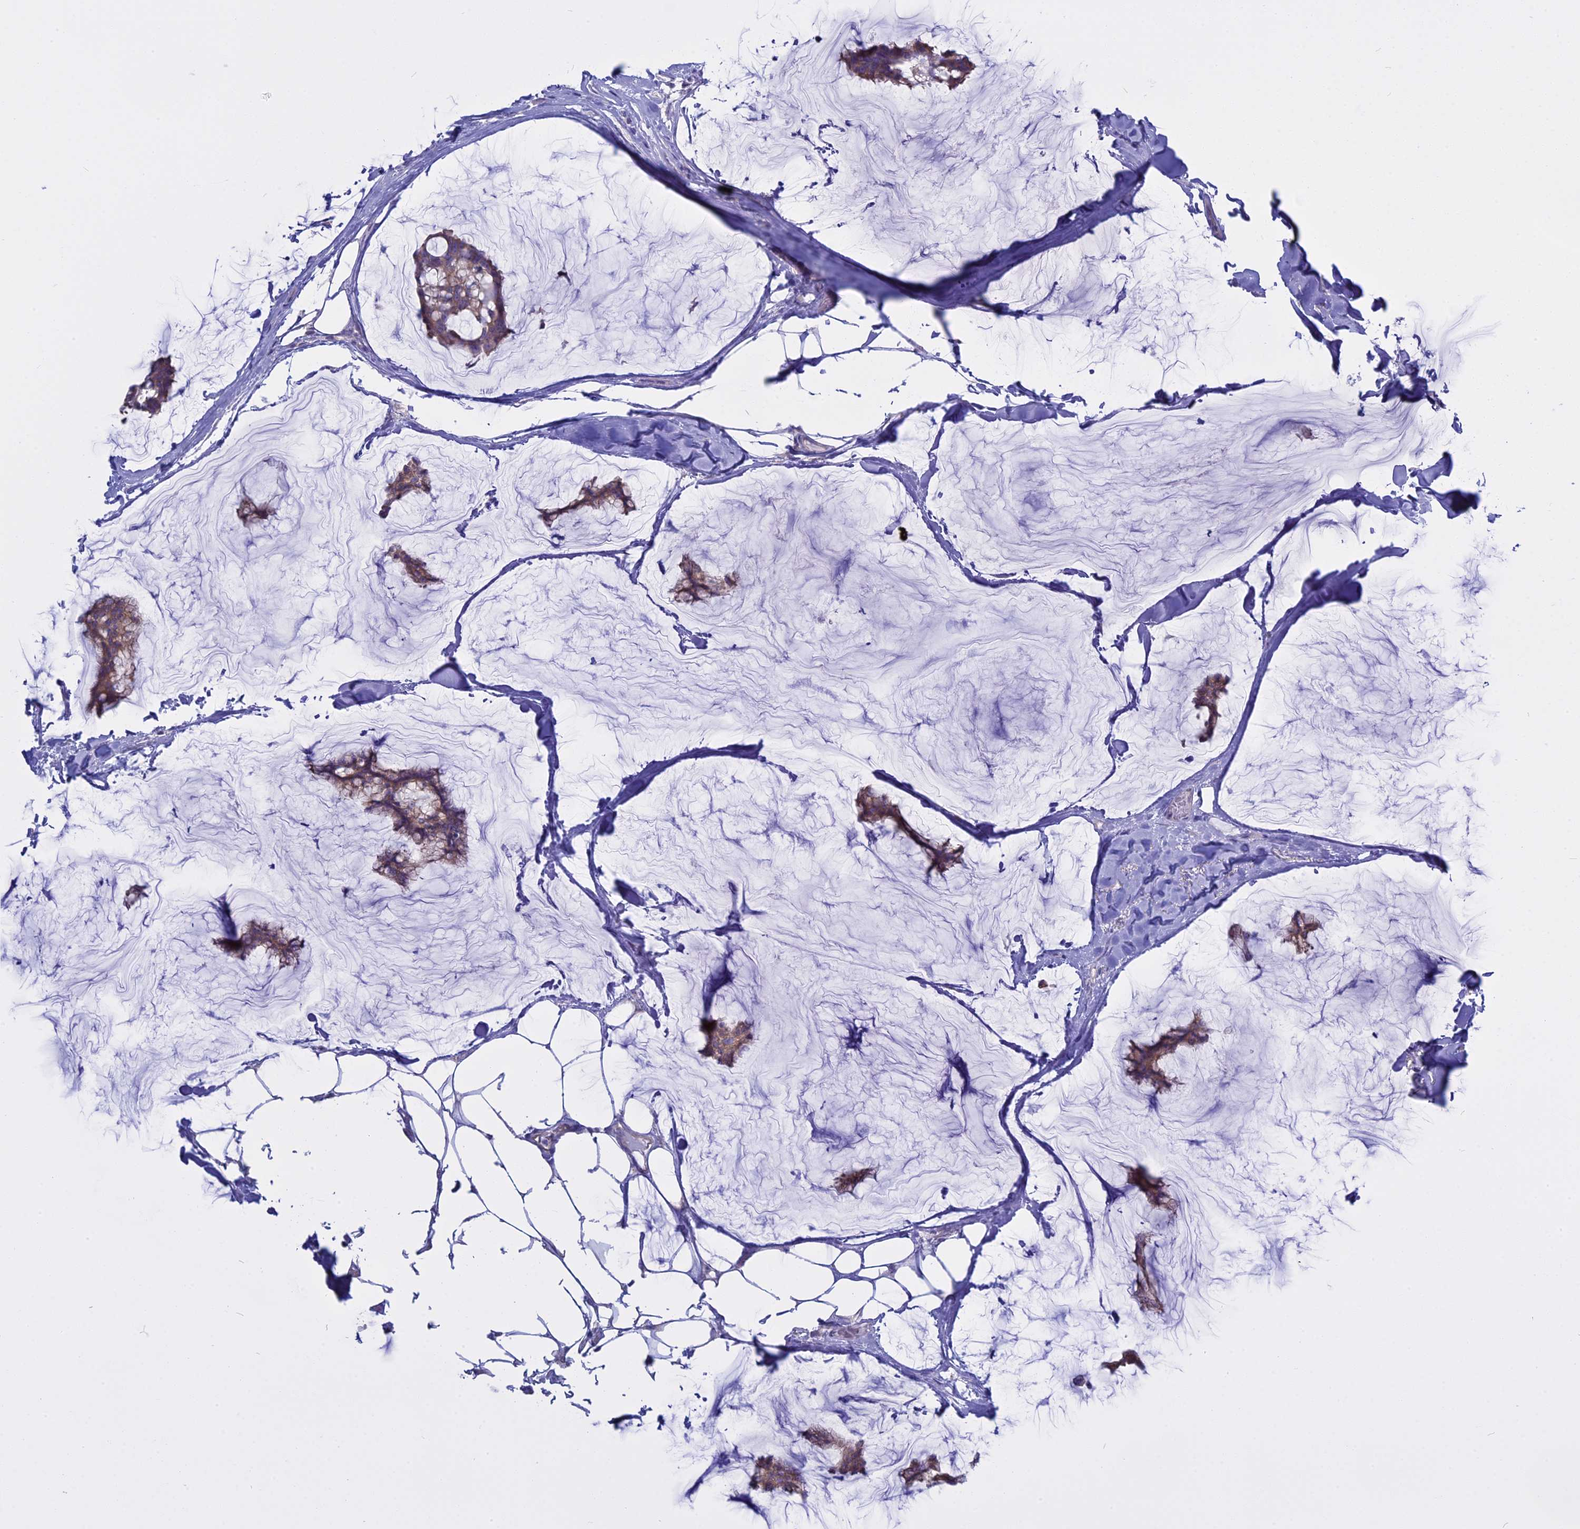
{"staining": {"intensity": "weak", "quantity": ">75%", "location": "cytoplasmic/membranous"}, "tissue": "breast cancer", "cell_type": "Tumor cells", "image_type": "cancer", "snomed": [{"axis": "morphology", "description": "Duct carcinoma"}, {"axis": "topography", "description": "Breast"}], "caption": "Protein analysis of breast cancer (intraductal carcinoma) tissue reveals weak cytoplasmic/membranous expression in about >75% of tumor cells.", "gene": "AHCYL1", "patient": {"sex": "female", "age": 93}}